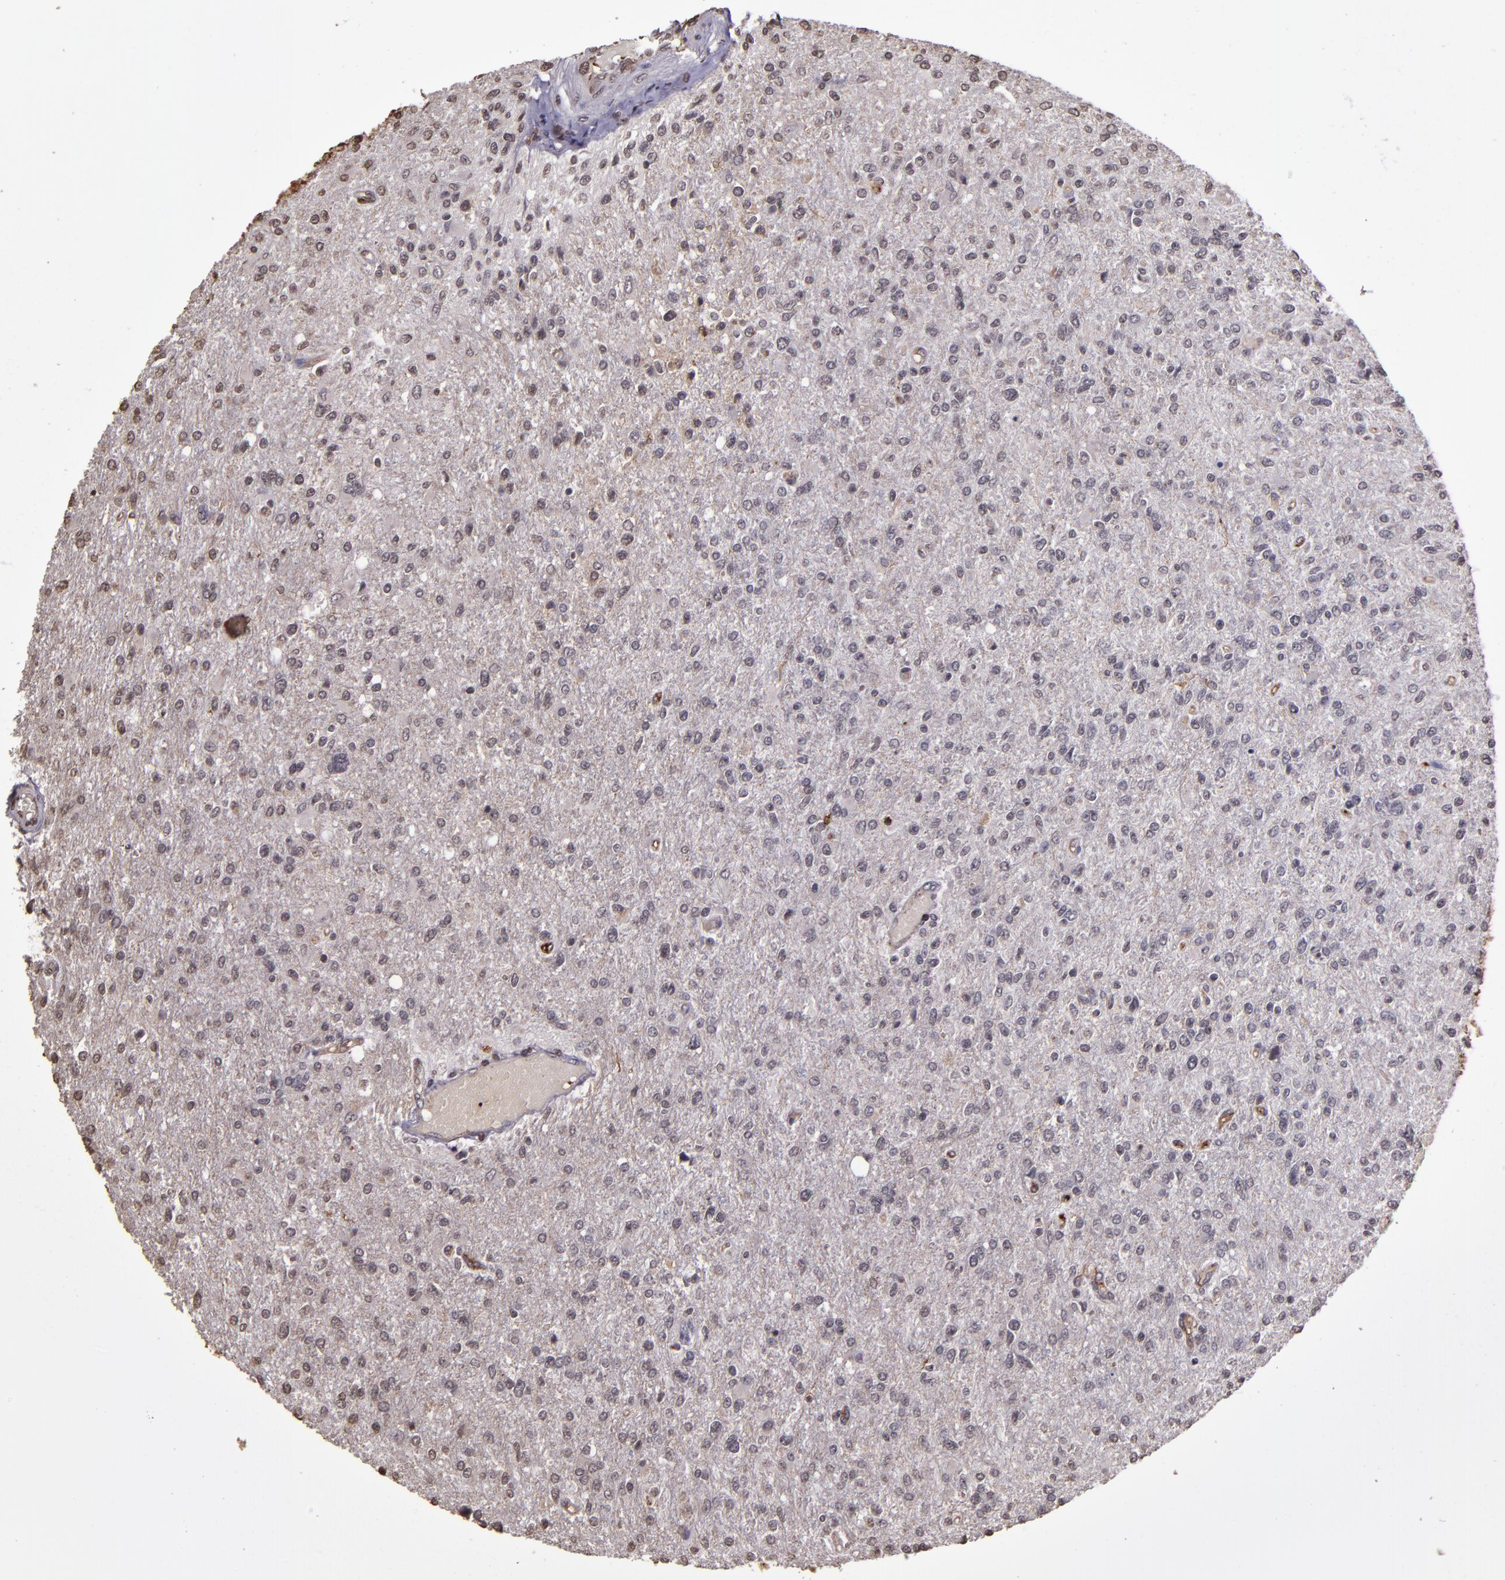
{"staining": {"intensity": "negative", "quantity": "none", "location": "none"}, "tissue": "glioma", "cell_type": "Tumor cells", "image_type": "cancer", "snomed": [{"axis": "morphology", "description": "Glioma, malignant, High grade"}, {"axis": "topography", "description": "Cerebral cortex"}], "caption": "This is an immunohistochemistry (IHC) photomicrograph of glioma. There is no staining in tumor cells.", "gene": "SLC2A3", "patient": {"sex": "male", "age": 76}}